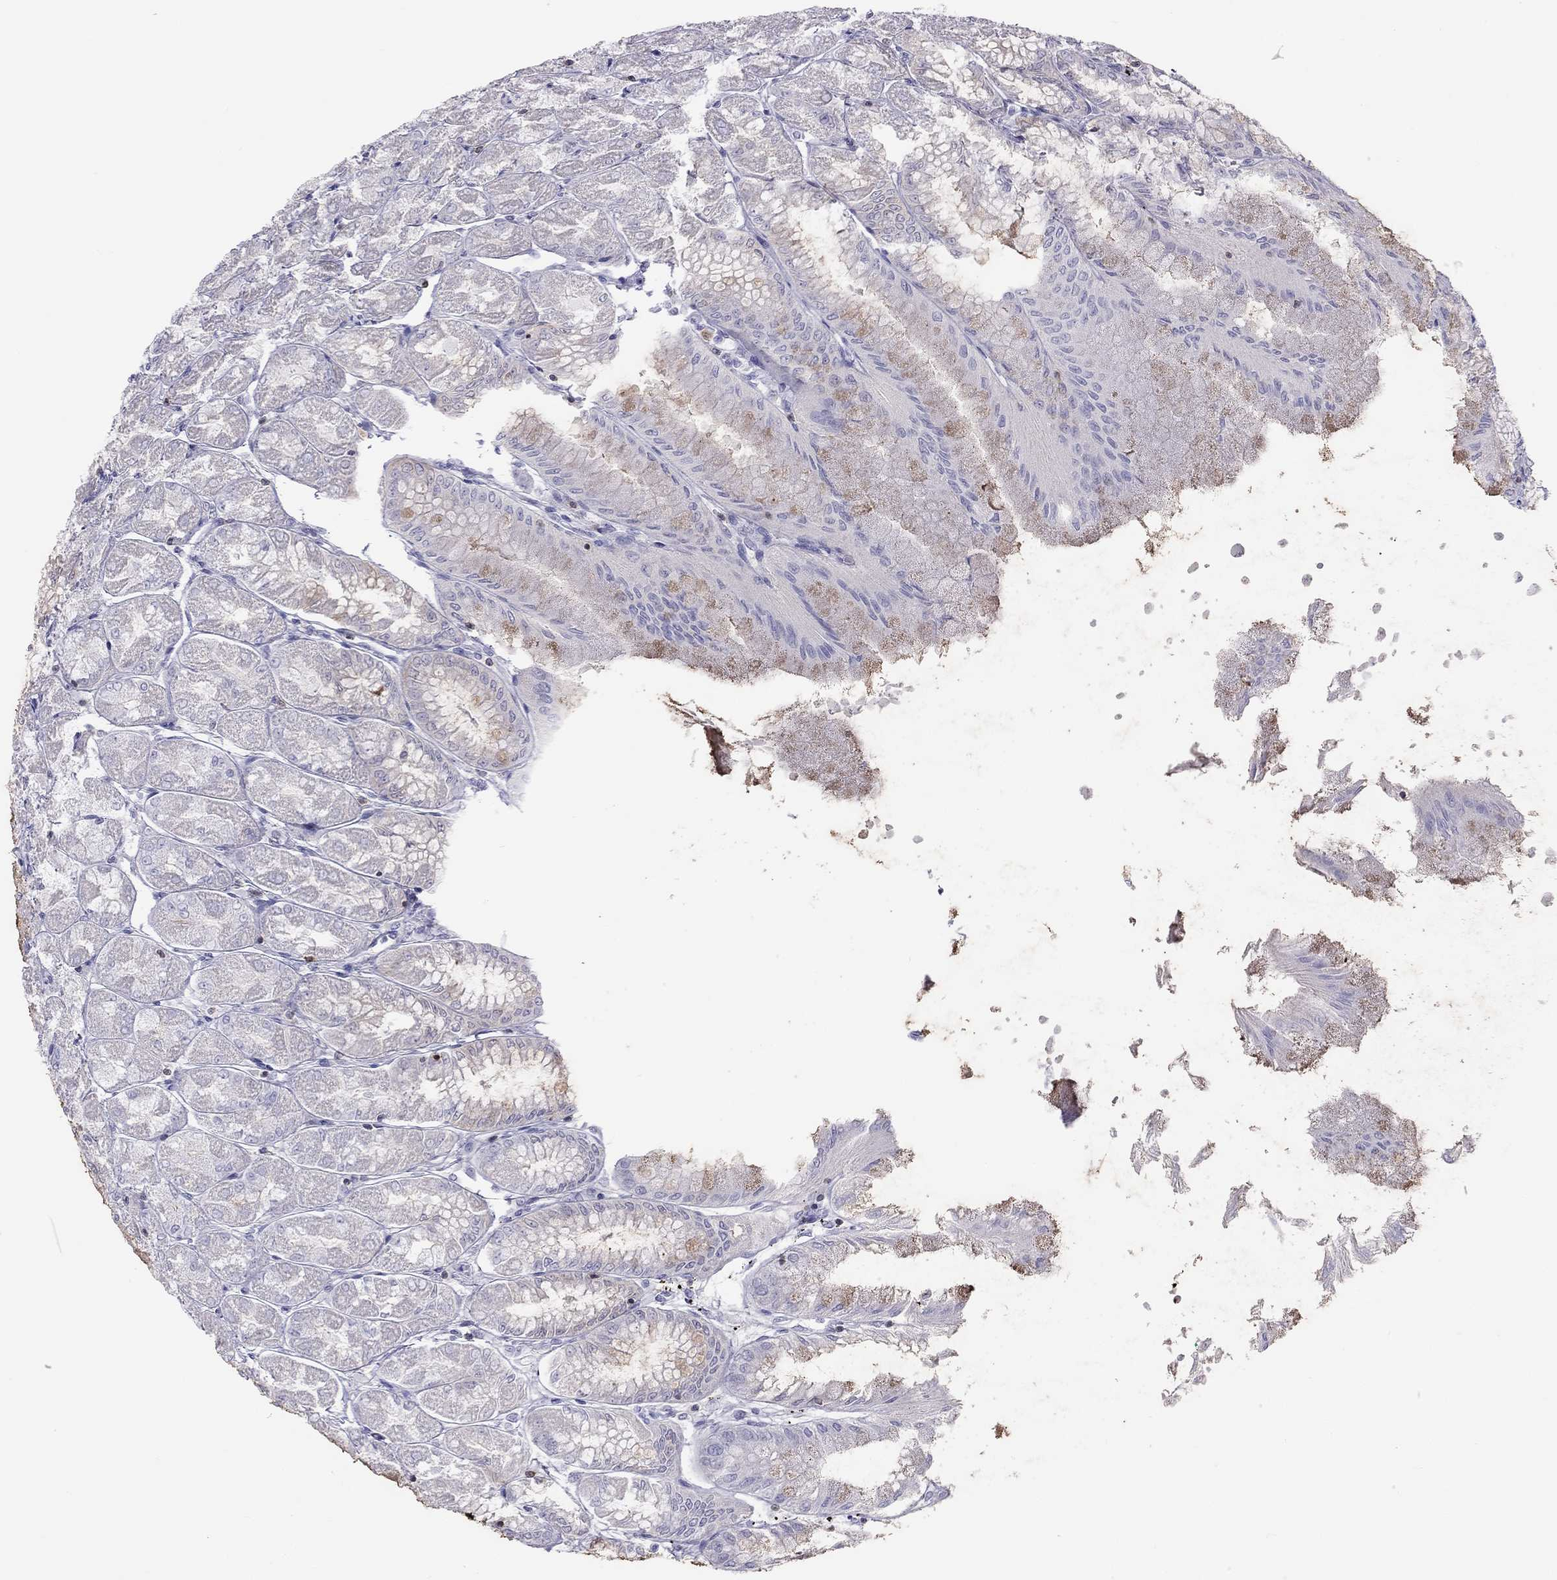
{"staining": {"intensity": "moderate", "quantity": "<25%", "location": "cytoplasmic/membranous"}, "tissue": "stomach", "cell_type": "Glandular cells", "image_type": "normal", "snomed": [{"axis": "morphology", "description": "Normal tissue, NOS"}, {"axis": "topography", "description": "Stomach, upper"}], "caption": "Unremarkable stomach shows moderate cytoplasmic/membranous staining in approximately <25% of glandular cells, visualized by immunohistochemistry.", "gene": "SH2D2A", "patient": {"sex": "male", "age": 60}}